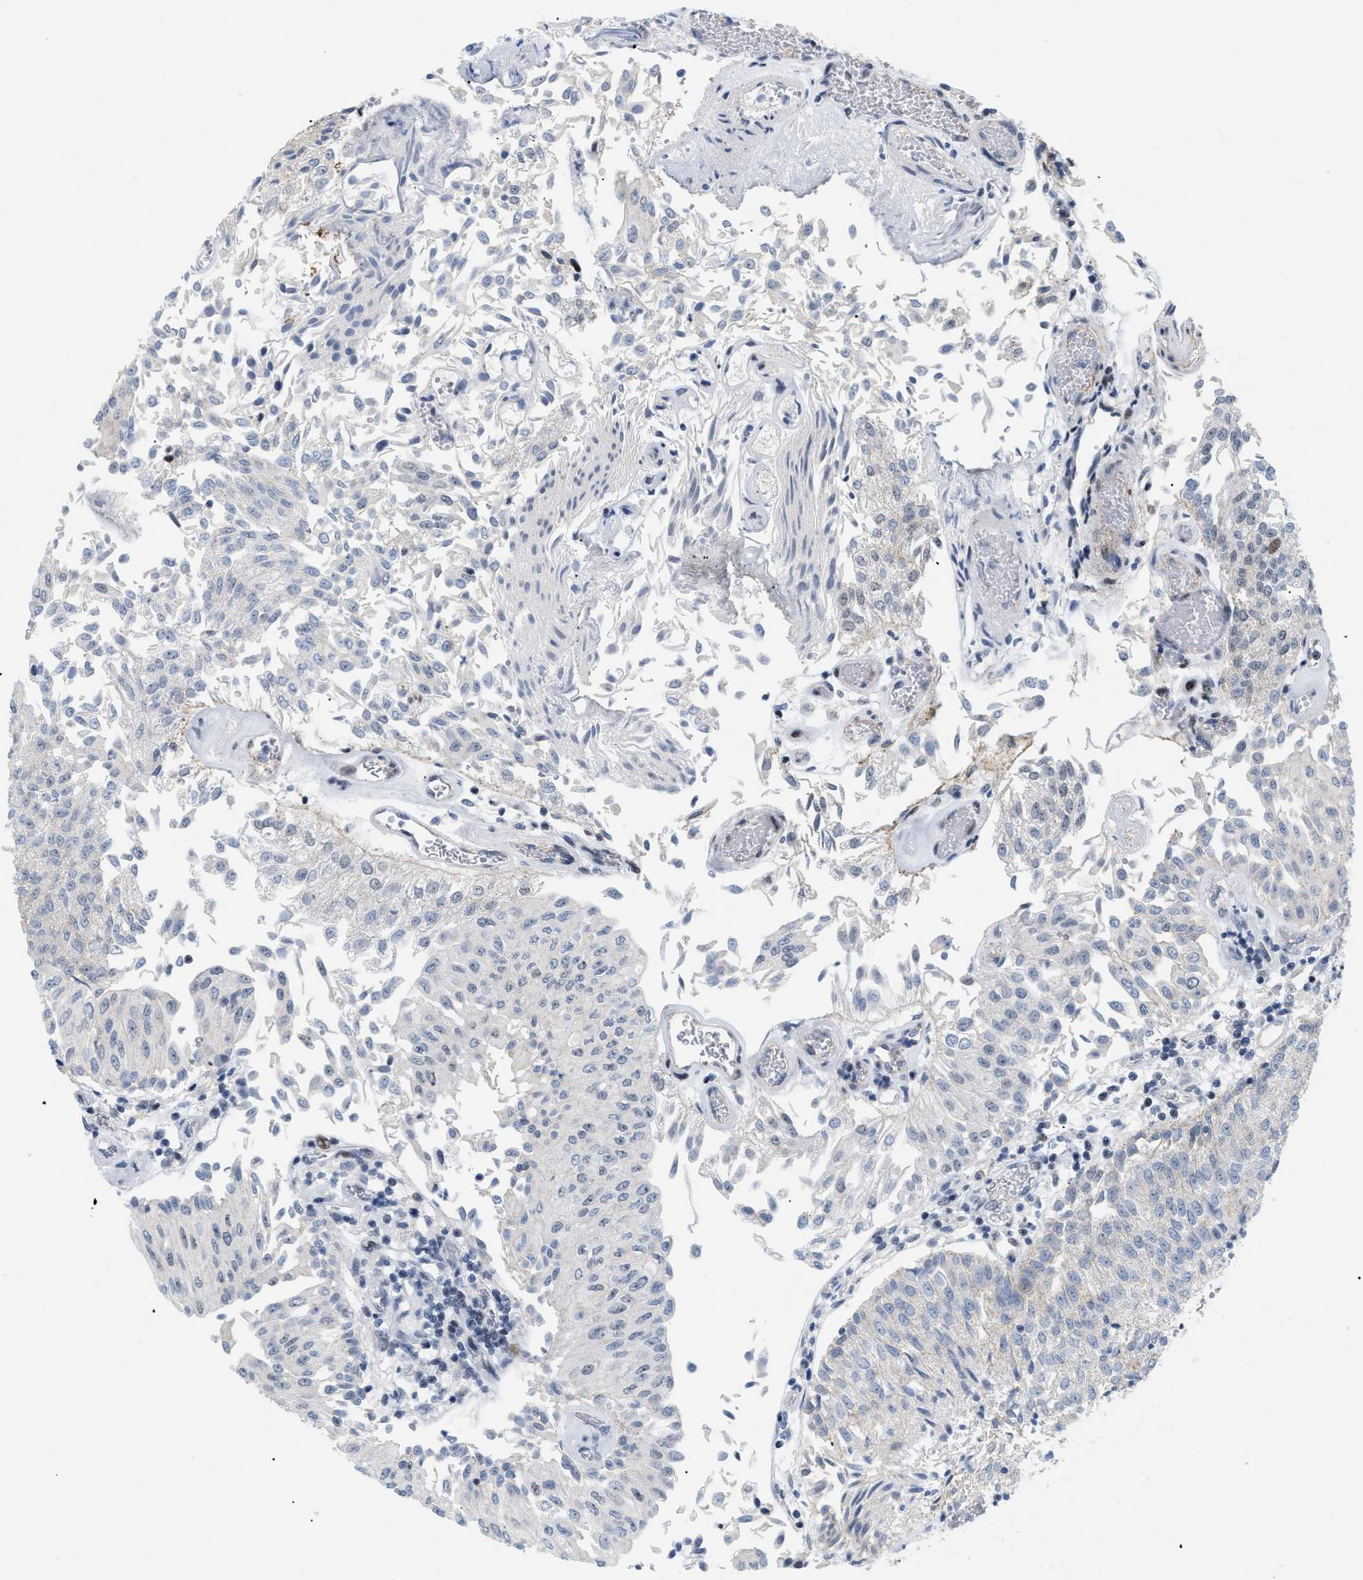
{"staining": {"intensity": "negative", "quantity": "none", "location": "none"}, "tissue": "urothelial cancer", "cell_type": "Tumor cells", "image_type": "cancer", "snomed": [{"axis": "morphology", "description": "Urothelial carcinoma, Low grade"}, {"axis": "topography", "description": "Urinary bladder"}], "caption": "Immunohistochemistry photomicrograph of neoplastic tissue: urothelial carcinoma (low-grade) stained with DAB (3,3'-diaminobenzidine) reveals no significant protein positivity in tumor cells.", "gene": "MED1", "patient": {"sex": "male", "age": 86}}